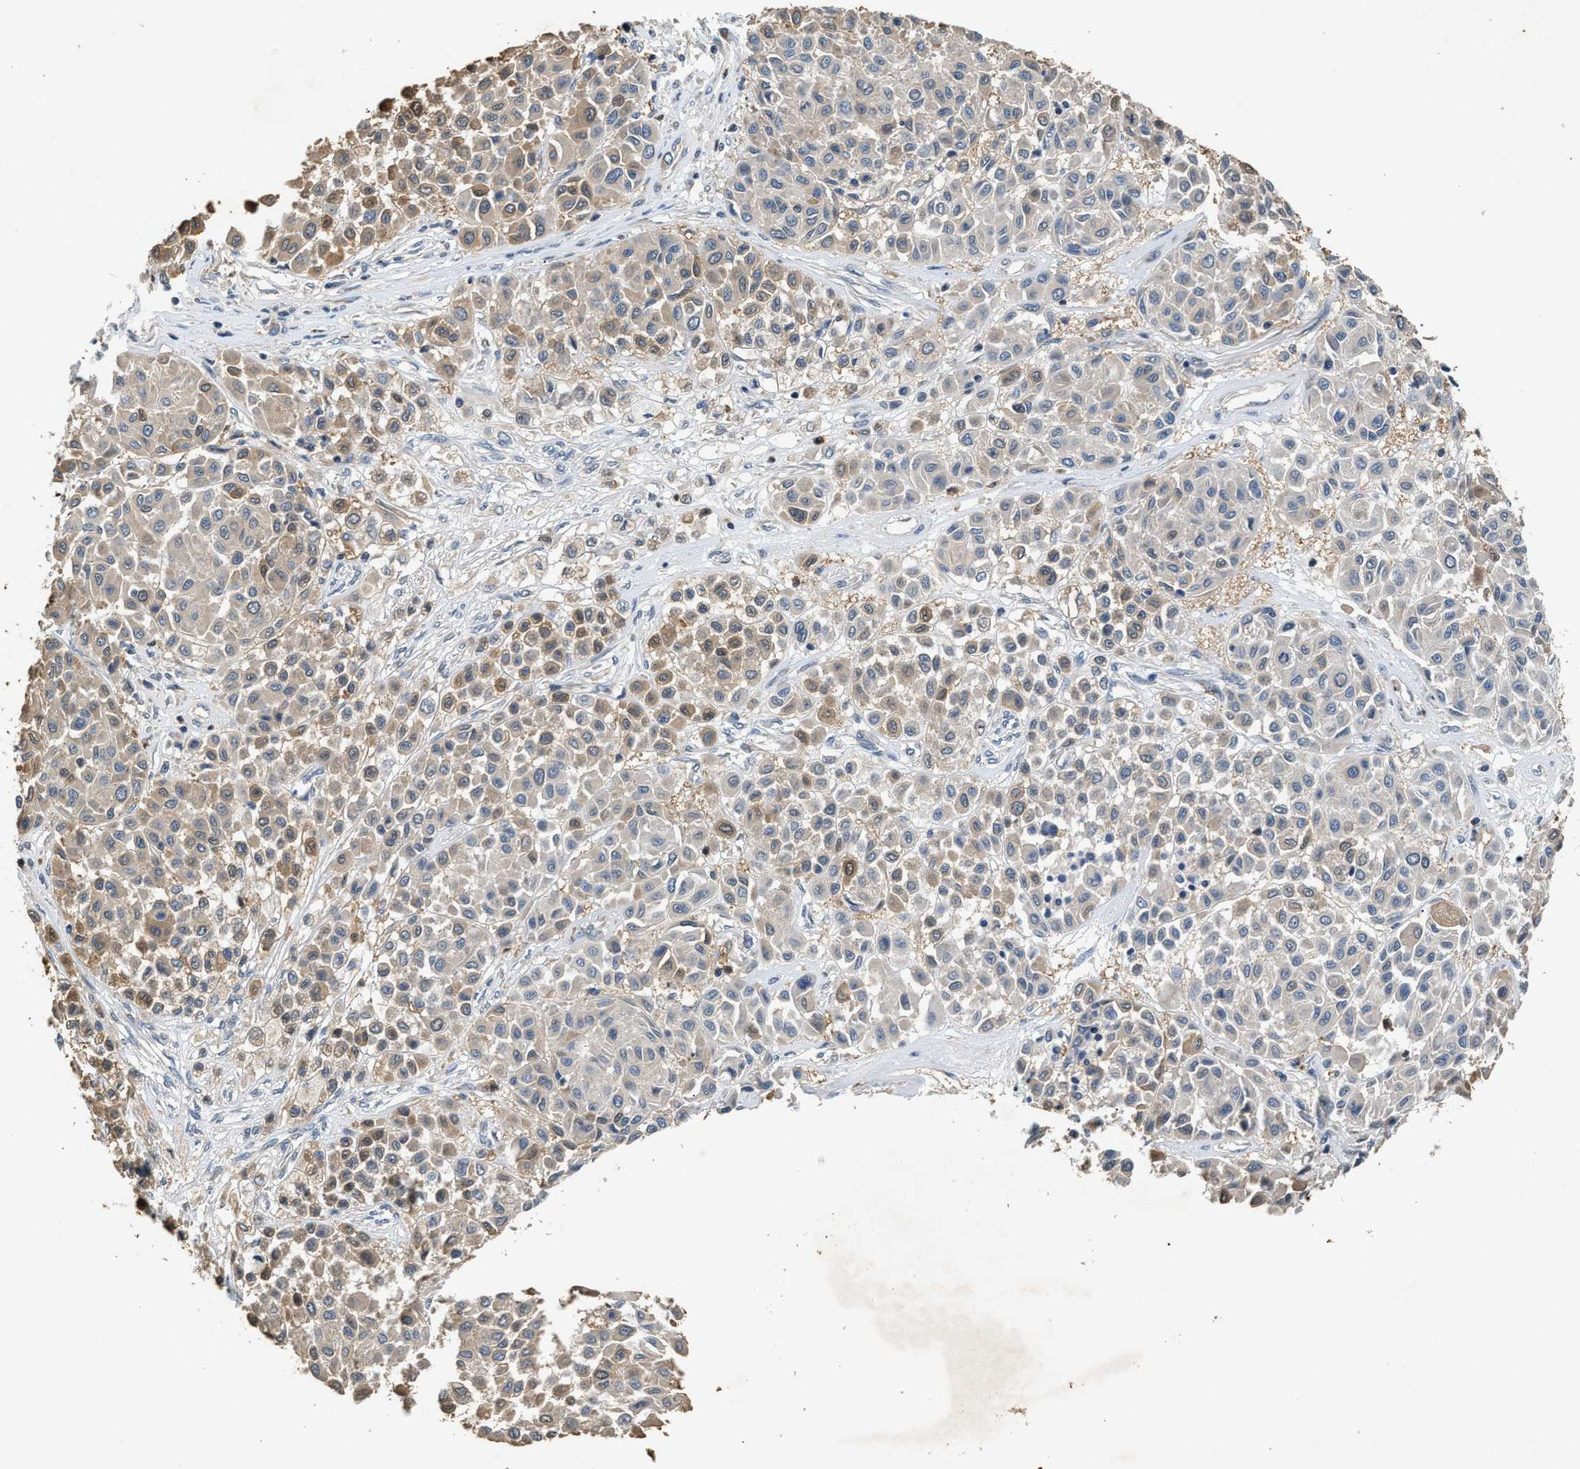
{"staining": {"intensity": "weak", "quantity": "25%-75%", "location": "cytoplasmic/membranous"}, "tissue": "melanoma", "cell_type": "Tumor cells", "image_type": "cancer", "snomed": [{"axis": "morphology", "description": "Malignant melanoma, Metastatic site"}, {"axis": "topography", "description": "Soft tissue"}], "caption": "Immunohistochemical staining of human malignant melanoma (metastatic site) shows weak cytoplasmic/membranous protein staining in about 25%-75% of tumor cells. Immunohistochemistry (ihc) stains the protein of interest in brown and the nuclei are stained blue.", "gene": "CHUK", "patient": {"sex": "male", "age": 41}}